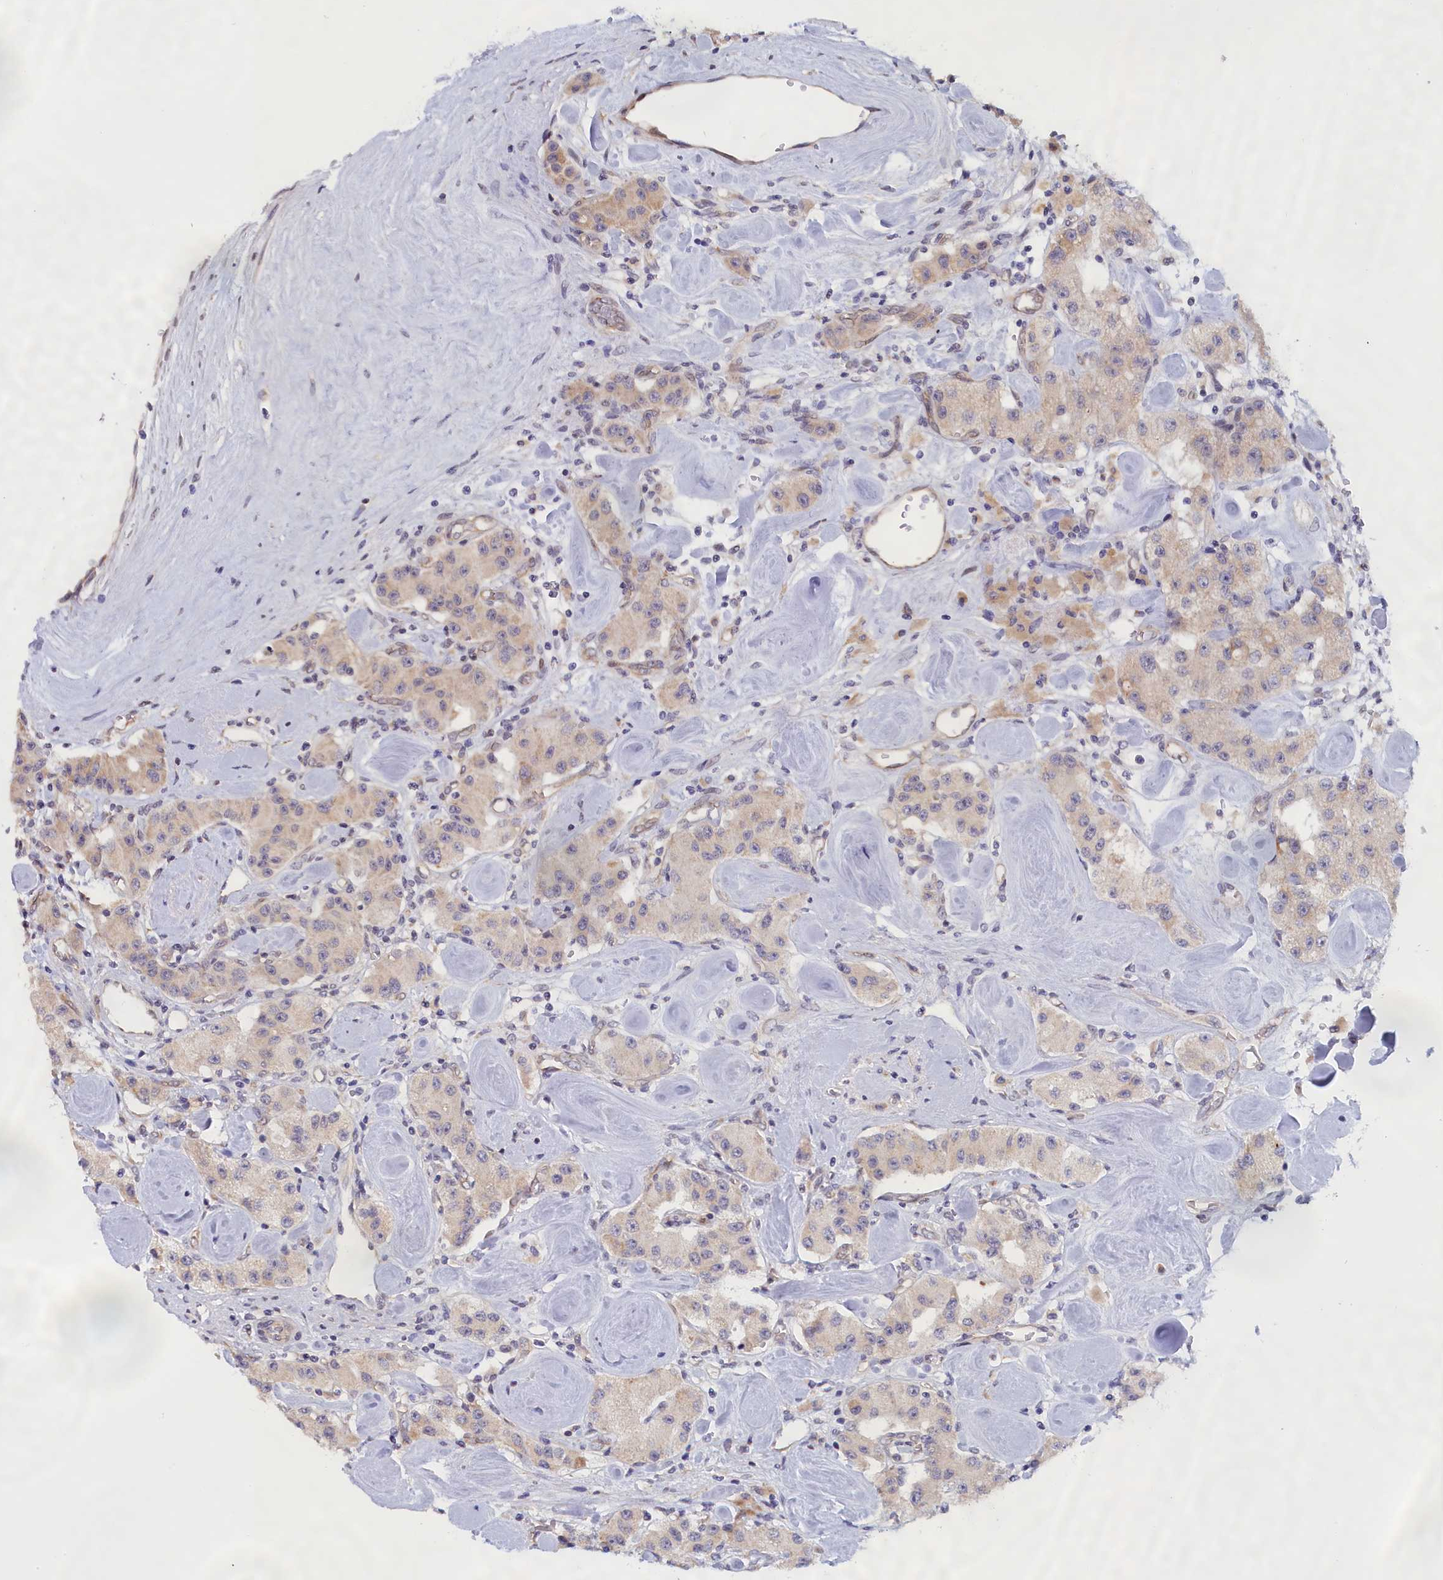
{"staining": {"intensity": "negative", "quantity": "none", "location": "none"}, "tissue": "carcinoid", "cell_type": "Tumor cells", "image_type": "cancer", "snomed": [{"axis": "morphology", "description": "Carcinoid, malignant, NOS"}, {"axis": "topography", "description": "Pancreas"}], "caption": "Image shows no protein positivity in tumor cells of carcinoid (malignant) tissue.", "gene": "IGFALS", "patient": {"sex": "male", "age": 41}}